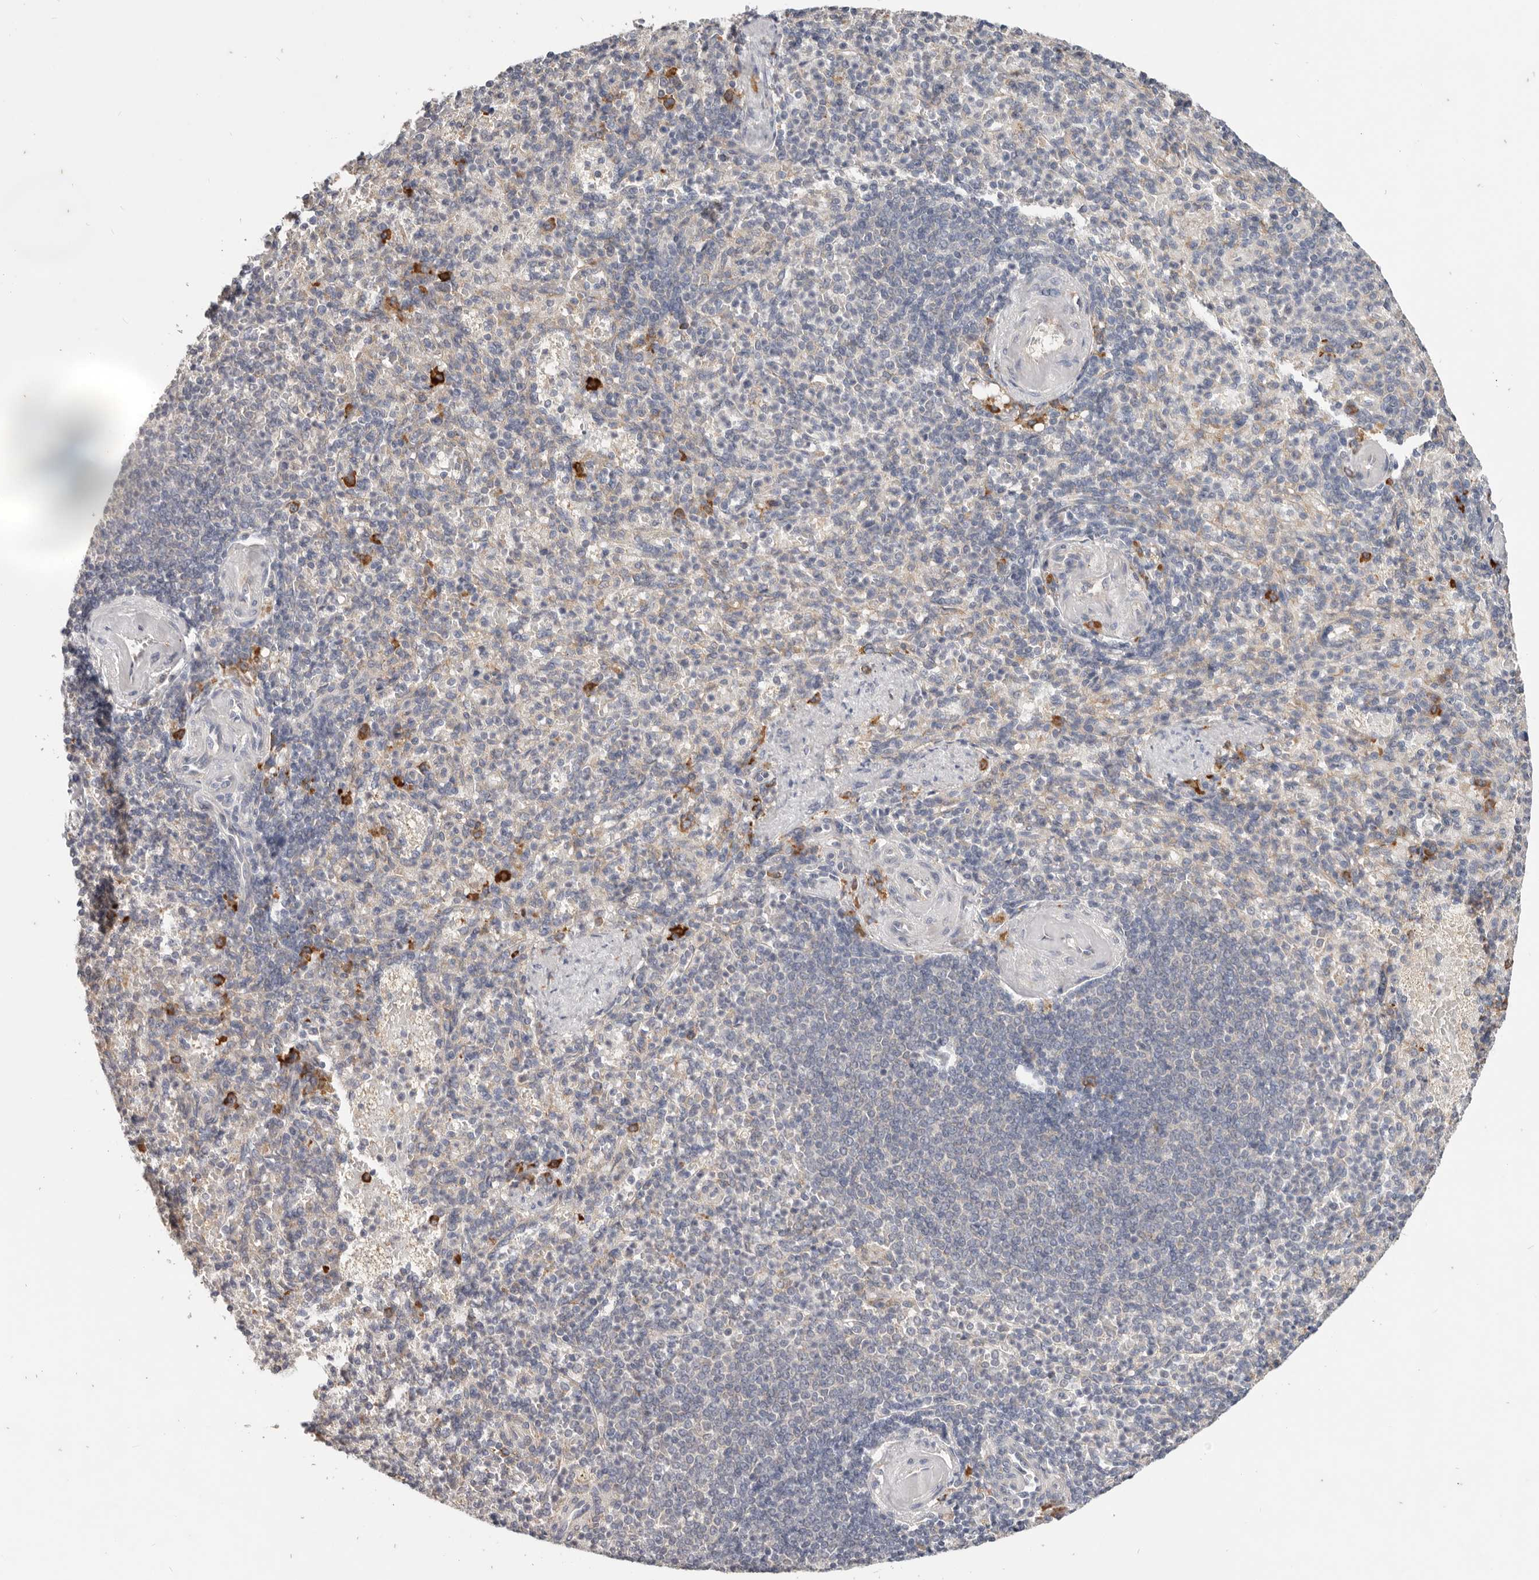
{"staining": {"intensity": "strong", "quantity": "<25%", "location": "cytoplasmic/membranous"}, "tissue": "spleen", "cell_type": "Cells in red pulp", "image_type": "normal", "snomed": [{"axis": "morphology", "description": "Normal tissue, NOS"}, {"axis": "topography", "description": "Spleen"}], "caption": "An immunohistochemistry (IHC) photomicrograph of benign tissue is shown. Protein staining in brown shows strong cytoplasmic/membranous positivity in spleen within cells in red pulp. The staining is performed using DAB brown chromogen to label protein expression. The nuclei are counter-stained blue using hematoxylin.", "gene": "WDR77", "patient": {"sex": "female", "age": 74}}